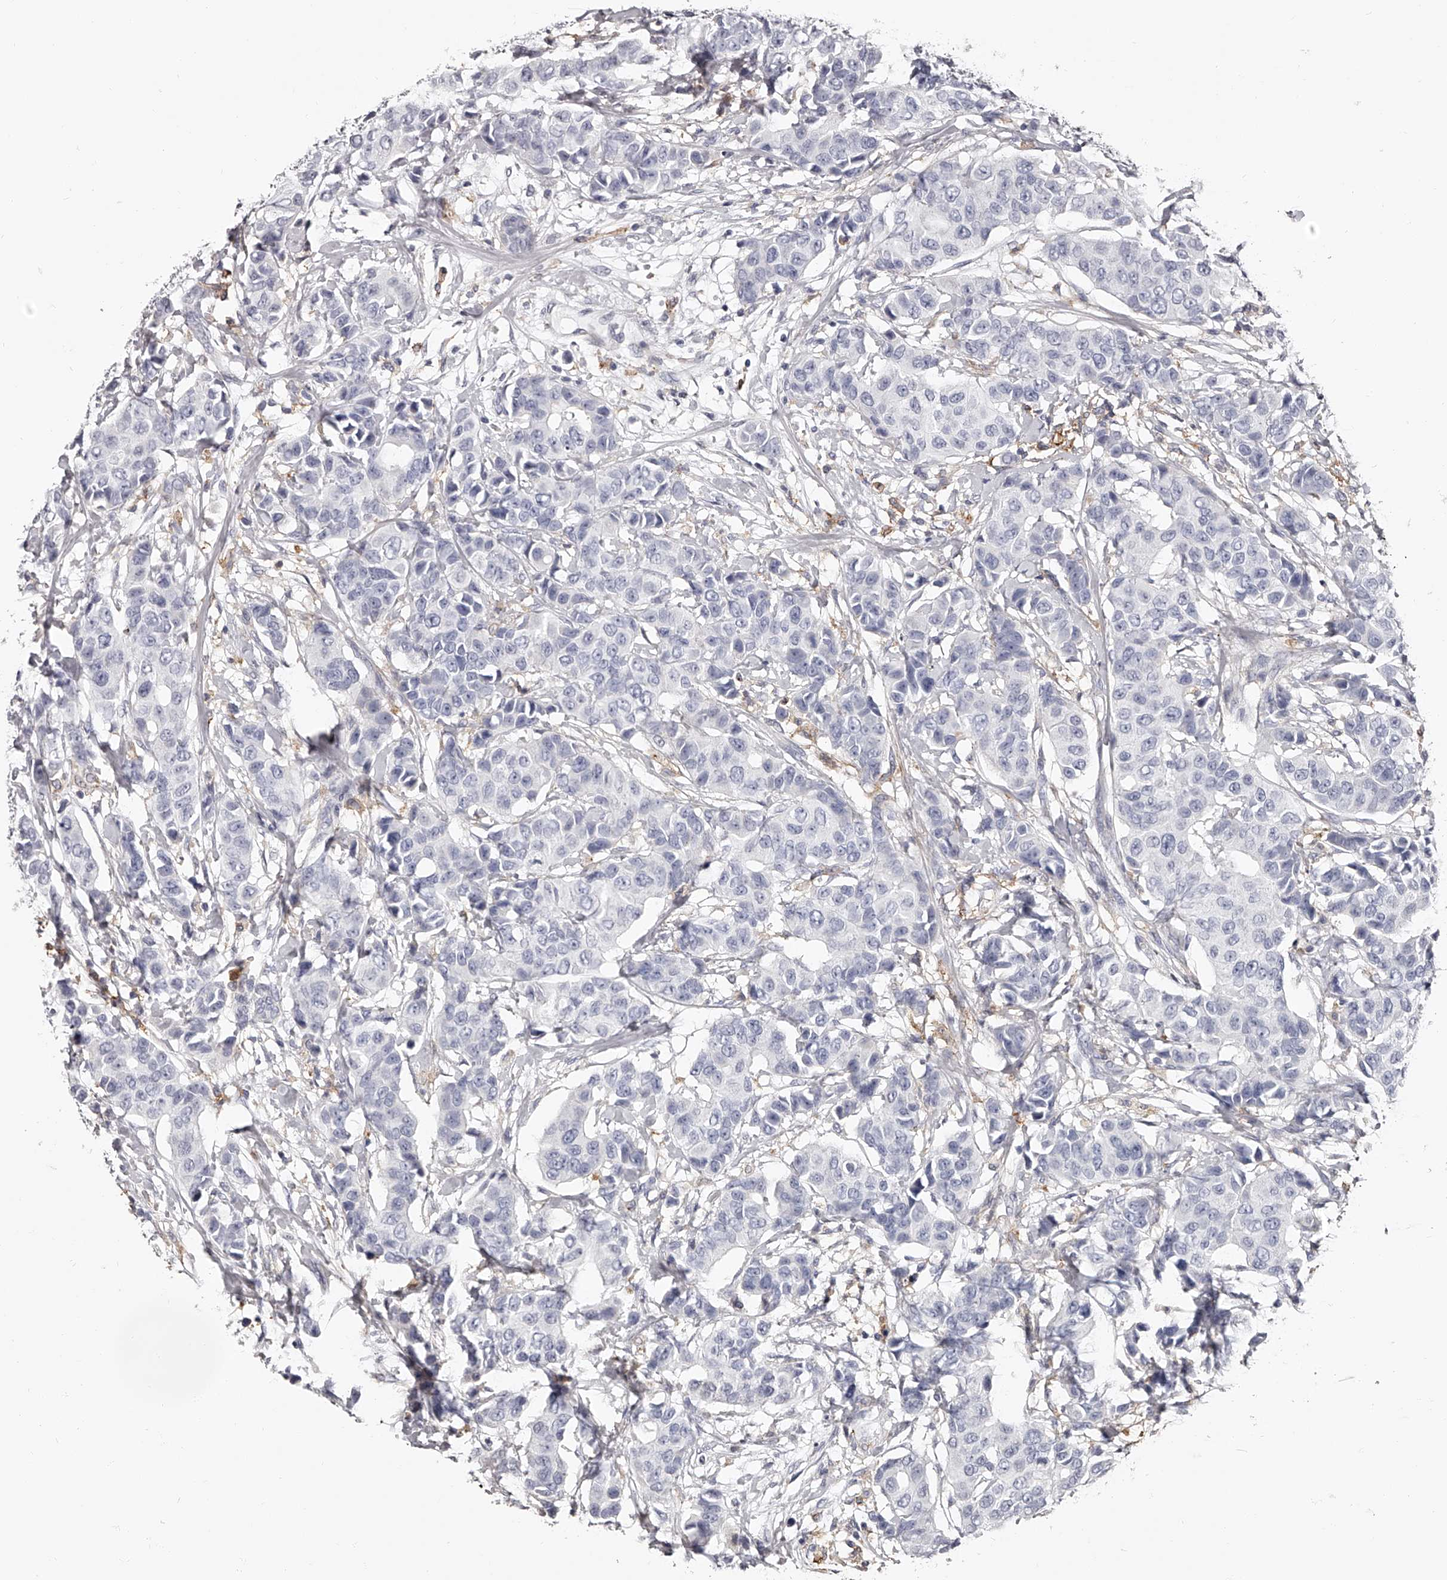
{"staining": {"intensity": "negative", "quantity": "none", "location": "none"}, "tissue": "breast cancer", "cell_type": "Tumor cells", "image_type": "cancer", "snomed": [{"axis": "morphology", "description": "Normal tissue, NOS"}, {"axis": "morphology", "description": "Duct carcinoma"}, {"axis": "topography", "description": "Breast"}], "caption": "Immunohistochemical staining of breast cancer (intraductal carcinoma) displays no significant positivity in tumor cells.", "gene": "PACSIN1", "patient": {"sex": "female", "age": 39}}